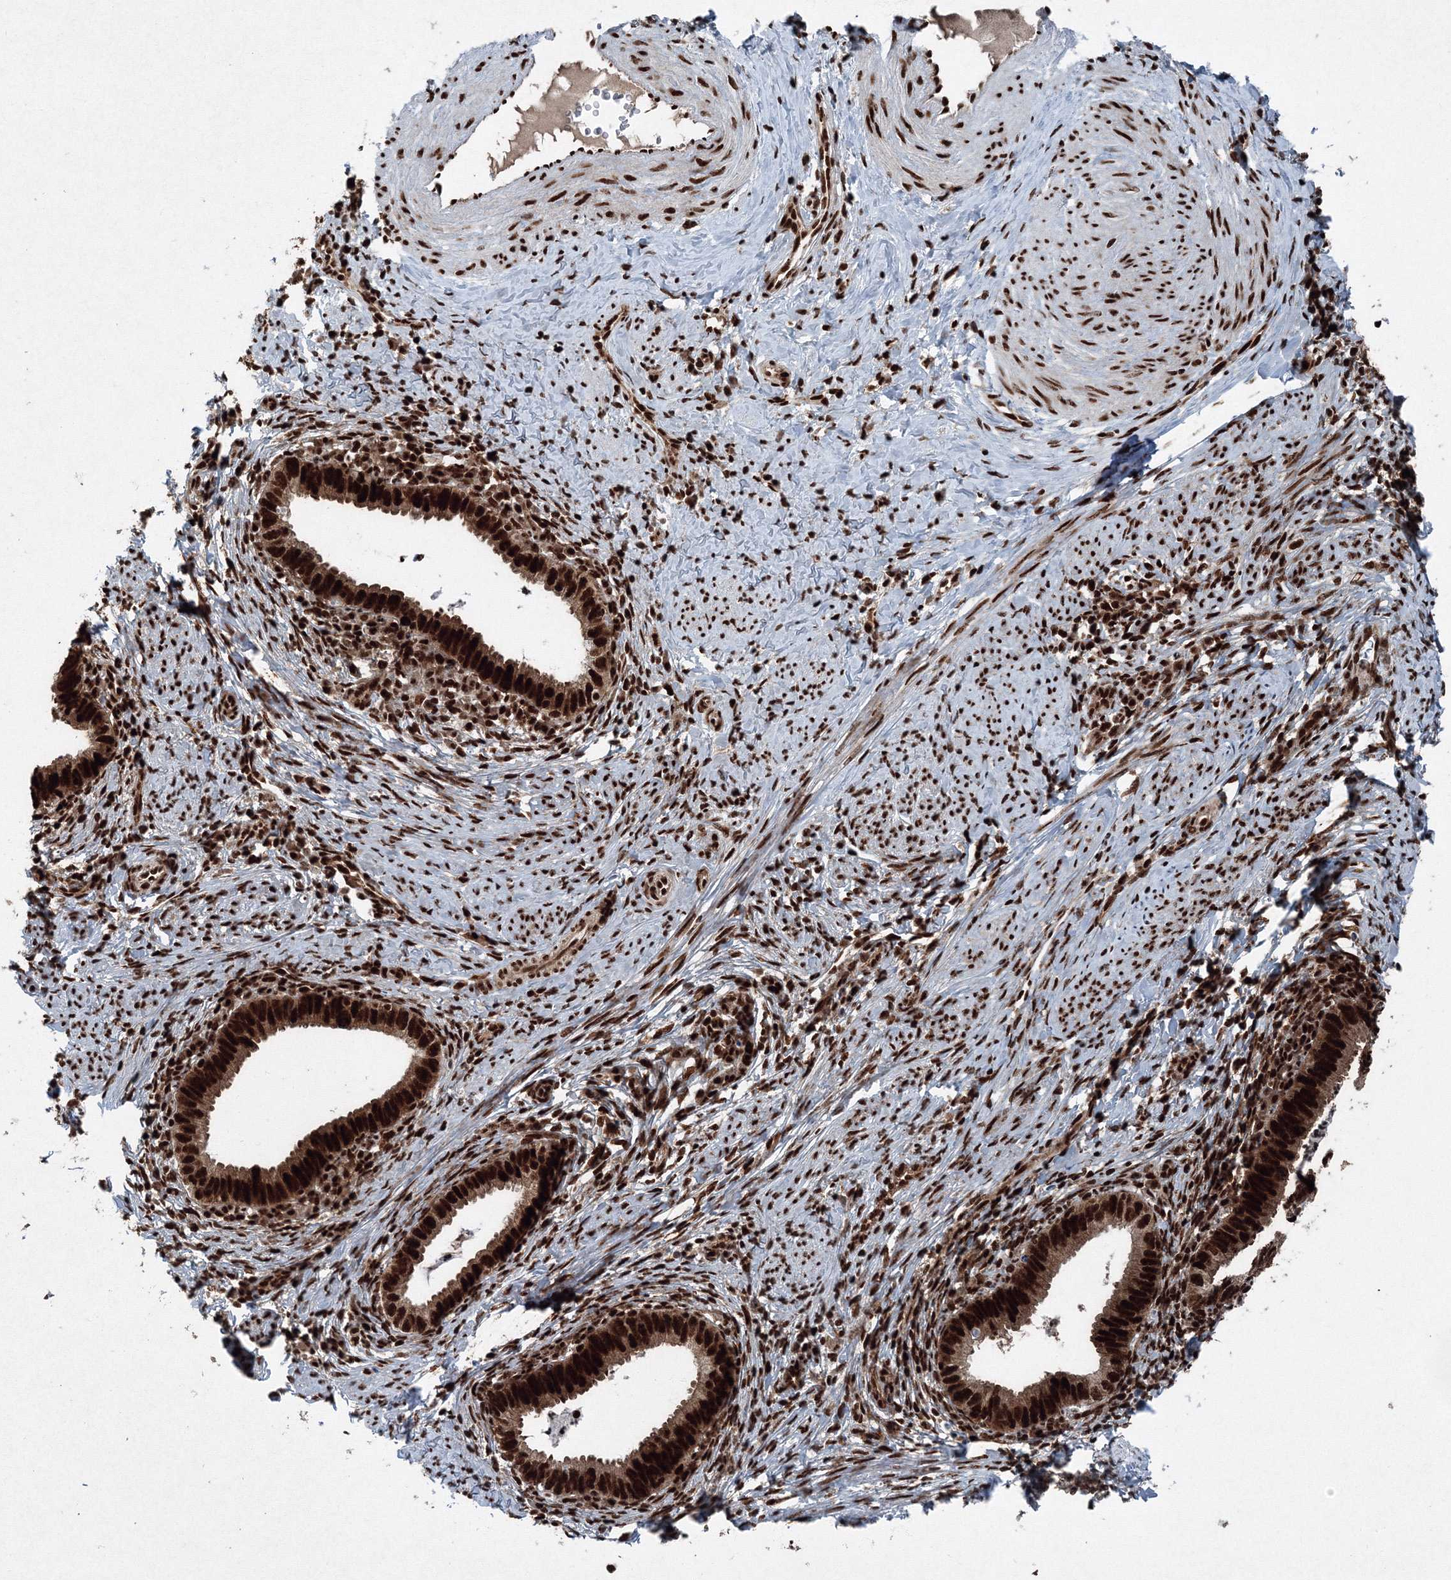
{"staining": {"intensity": "strong", "quantity": ">75%", "location": "cytoplasmic/membranous,nuclear"}, "tissue": "cervical cancer", "cell_type": "Tumor cells", "image_type": "cancer", "snomed": [{"axis": "morphology", "description": "Adenocarcinoma, NOS"}, {"axis": "topography", "description": "Cervix"}], "caption": "Cervical cancer (adenocarcinoma) stained with a brown dye demonstrates strong cytoplasmic/membranous and nuclear positive staining in about >75% of tumor cells.", "gene": "SNRPC", "patient": {"sex": "female", "age": 36}}